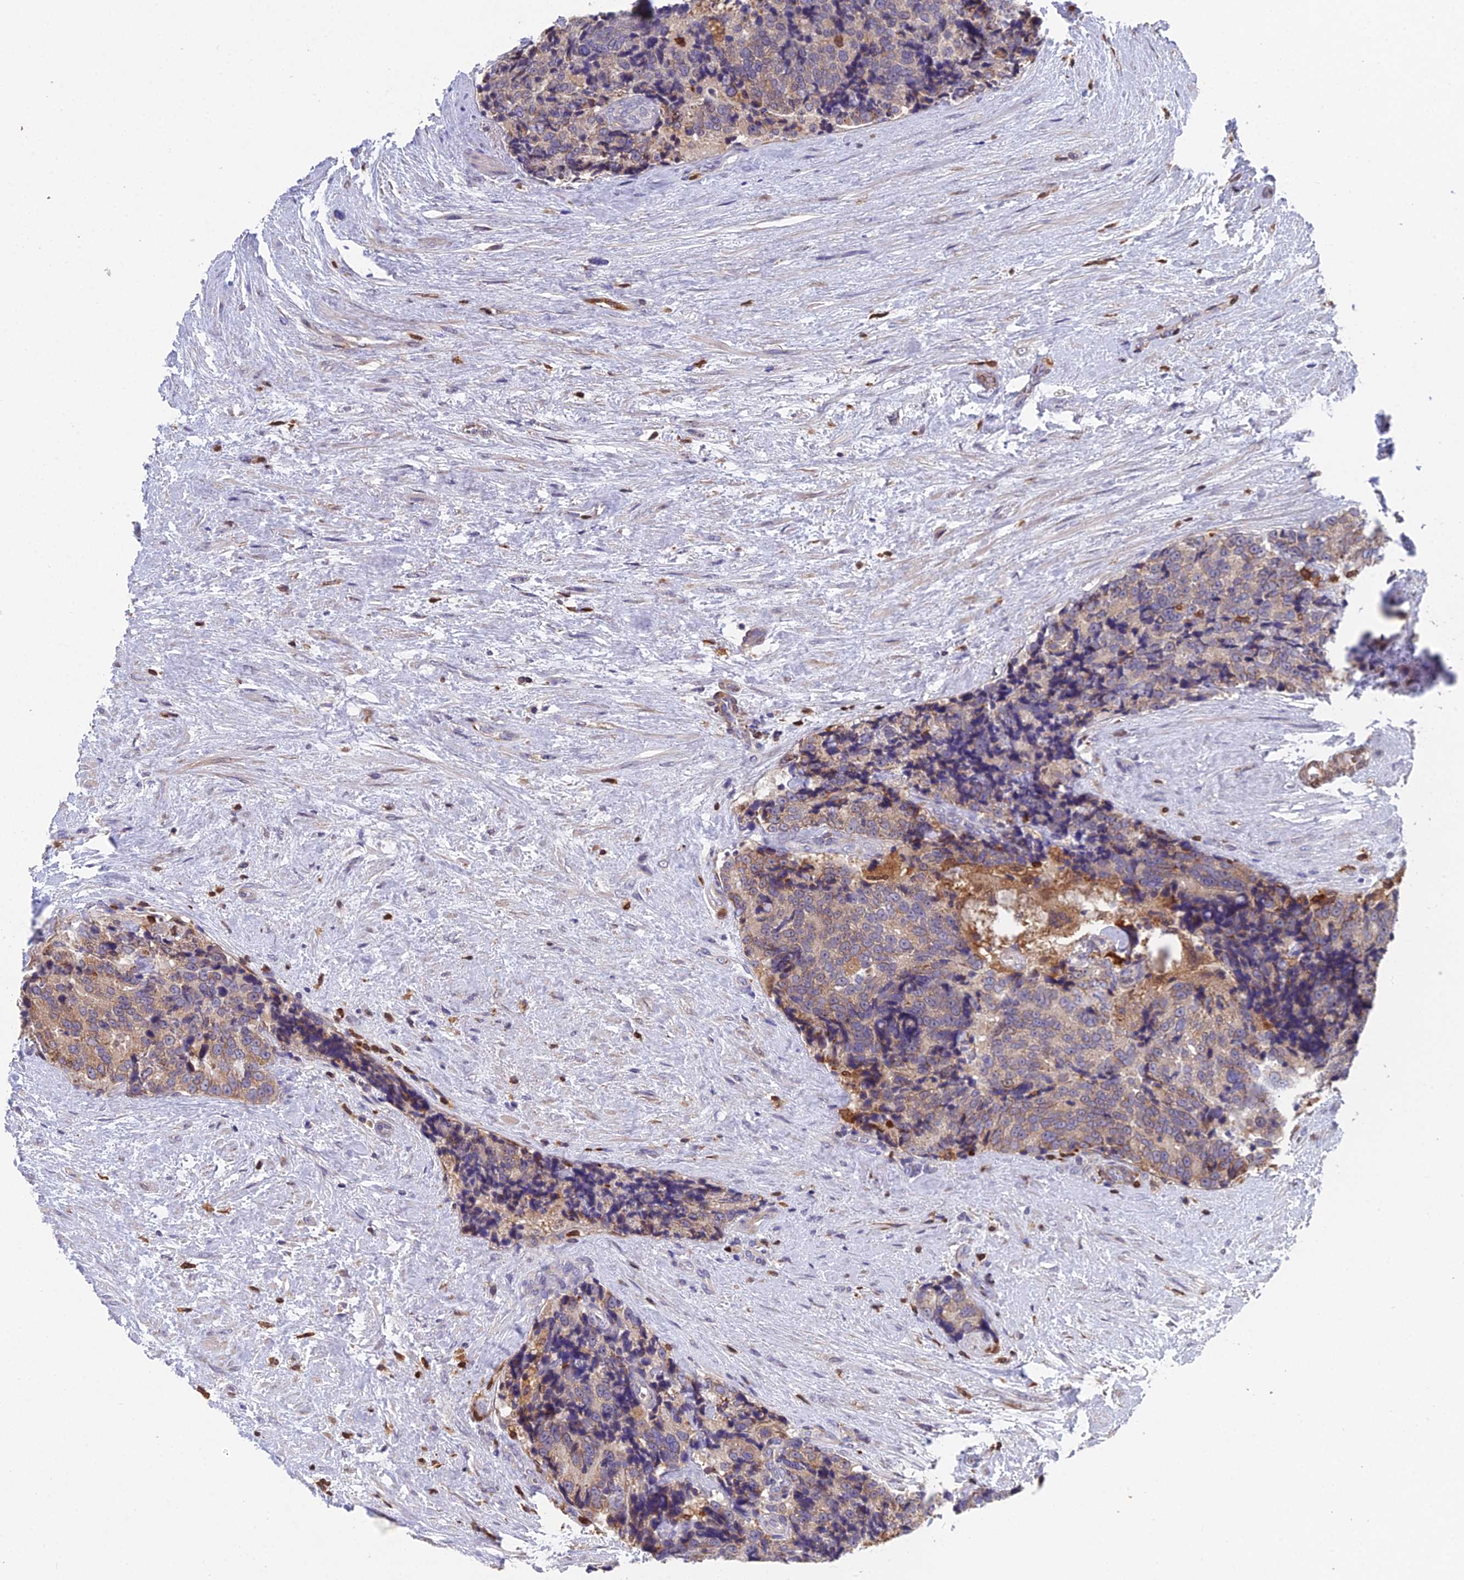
{"staining": {"intensity": "weak", "quantity": "25%-75%", "location": "cytoplasmic/membranous"}, "tissue": "prostate cancer", "cell_type": "Tumor cells", "image_type": "cancer", "snomed": [{"axis": "morphology", "description": "Adenocarcinoma, High grade"}, {"axis": "topography", "description": "Prostate"}], "caption": "Protein analysis of prostate cancer (high-grade adenocarcinoma) tissue demonstrates weak cytoplasmic/membranous positivity in approximately 25%-75% of tumor cells. The staining is performed using DAB (3,3'-diaminobenzidine) brown chromogen to label protein expression. The nuclei are counter-stained blue using hematoxylin.", "gene": "GALK2", "patient": {"sex": "male", "age": 70}}